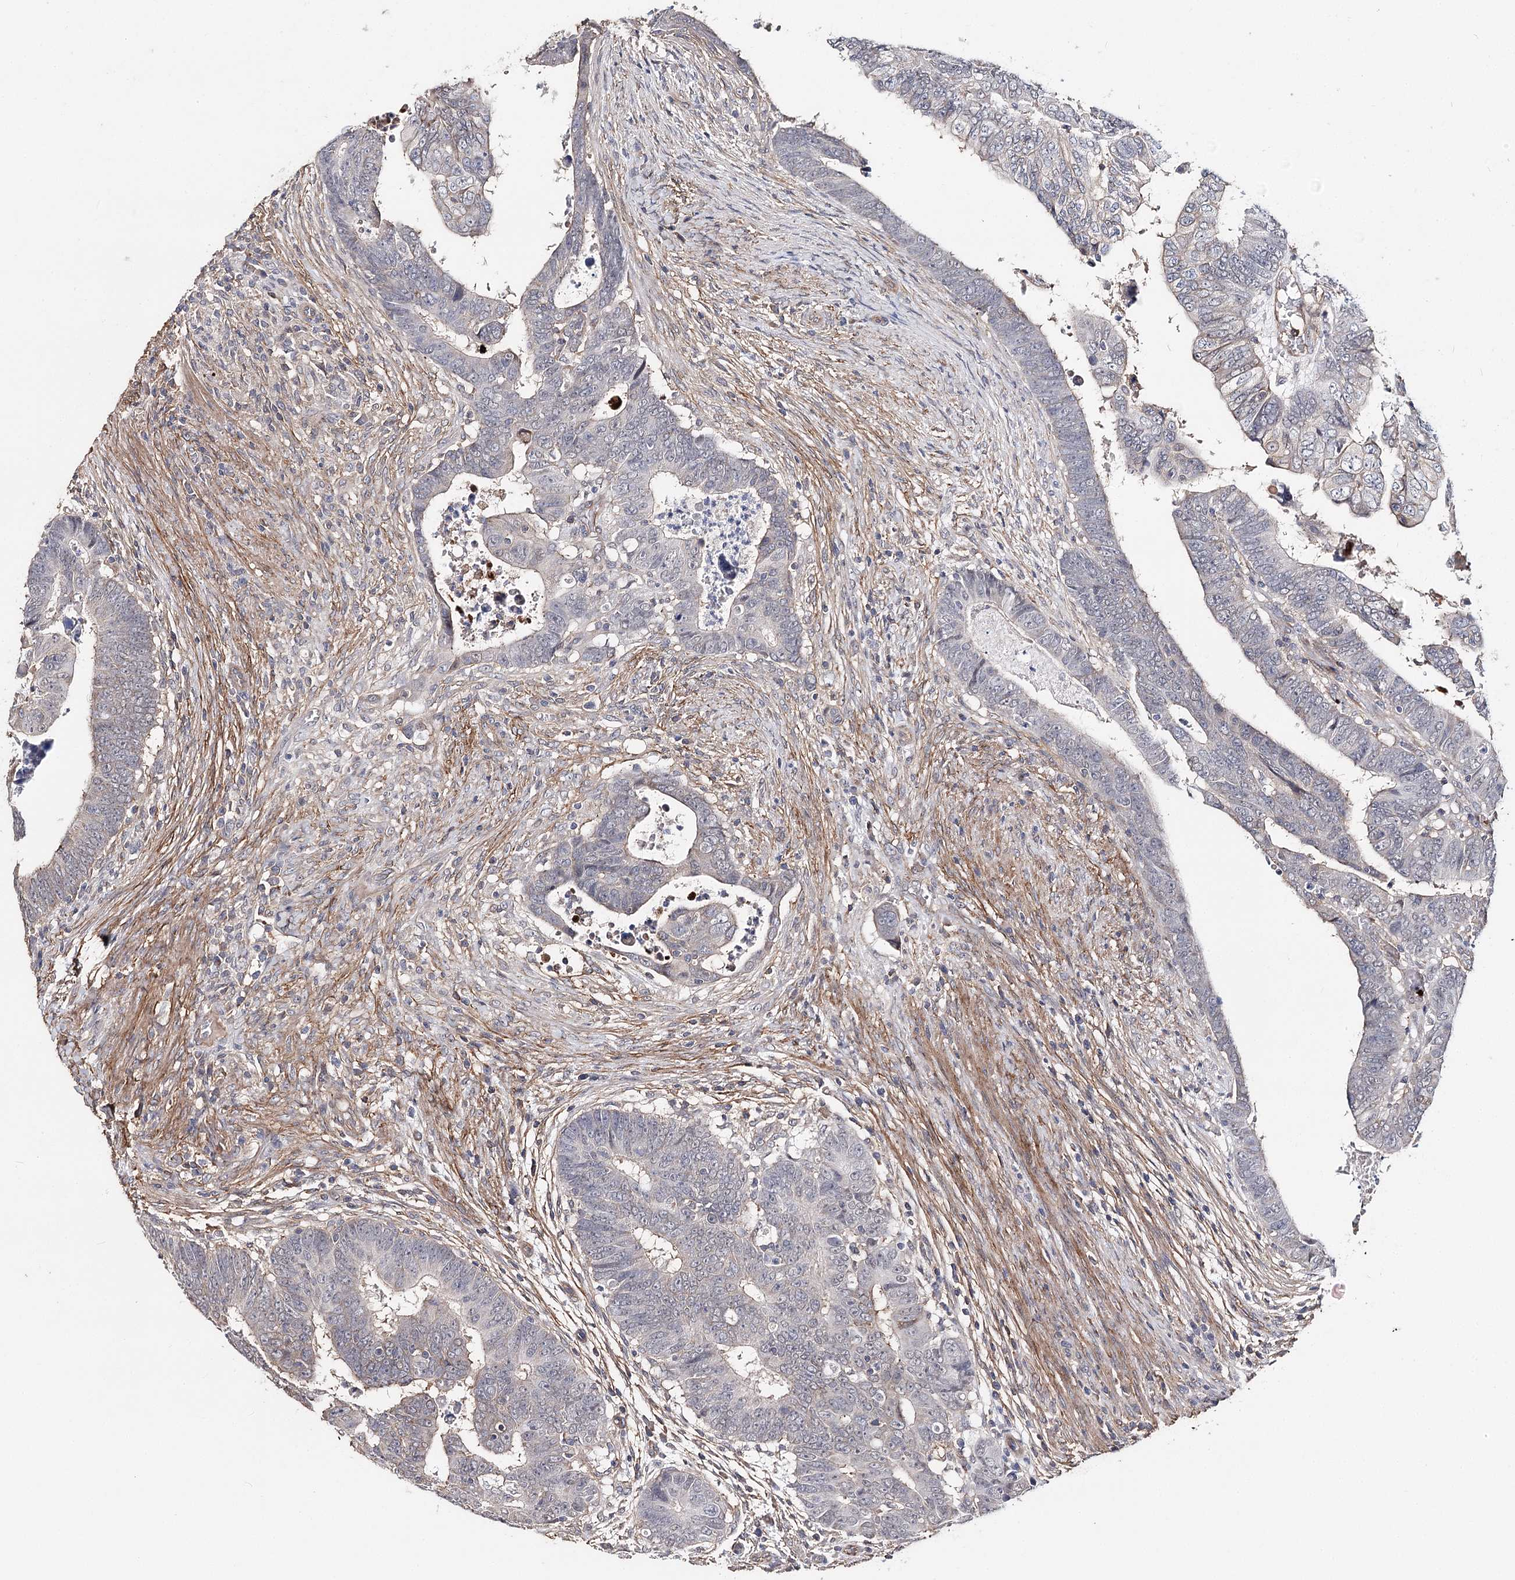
{"staining": {"intensity": "negative", "quantity": "none", "location": "none"}, "tissue": "colorectal cancer", "cell_type": "Tumor cells", "image_type": "cancer", "snomed": [{"axis": "morphology", "description": "Normal tissue, NOS"}, {"axis": "morphology", "description": "Adenocarcinoma, NOS"}, {"axis": "topography", "description": "Rectum"}], "caption": "Tumor cells are negative for protein expression in human adenocarcinoma (colorectal). (DAB immunohistochemistry, high magnification).", "gene": "TMEM218", "patient": {"sex": "female", "age": 65}}